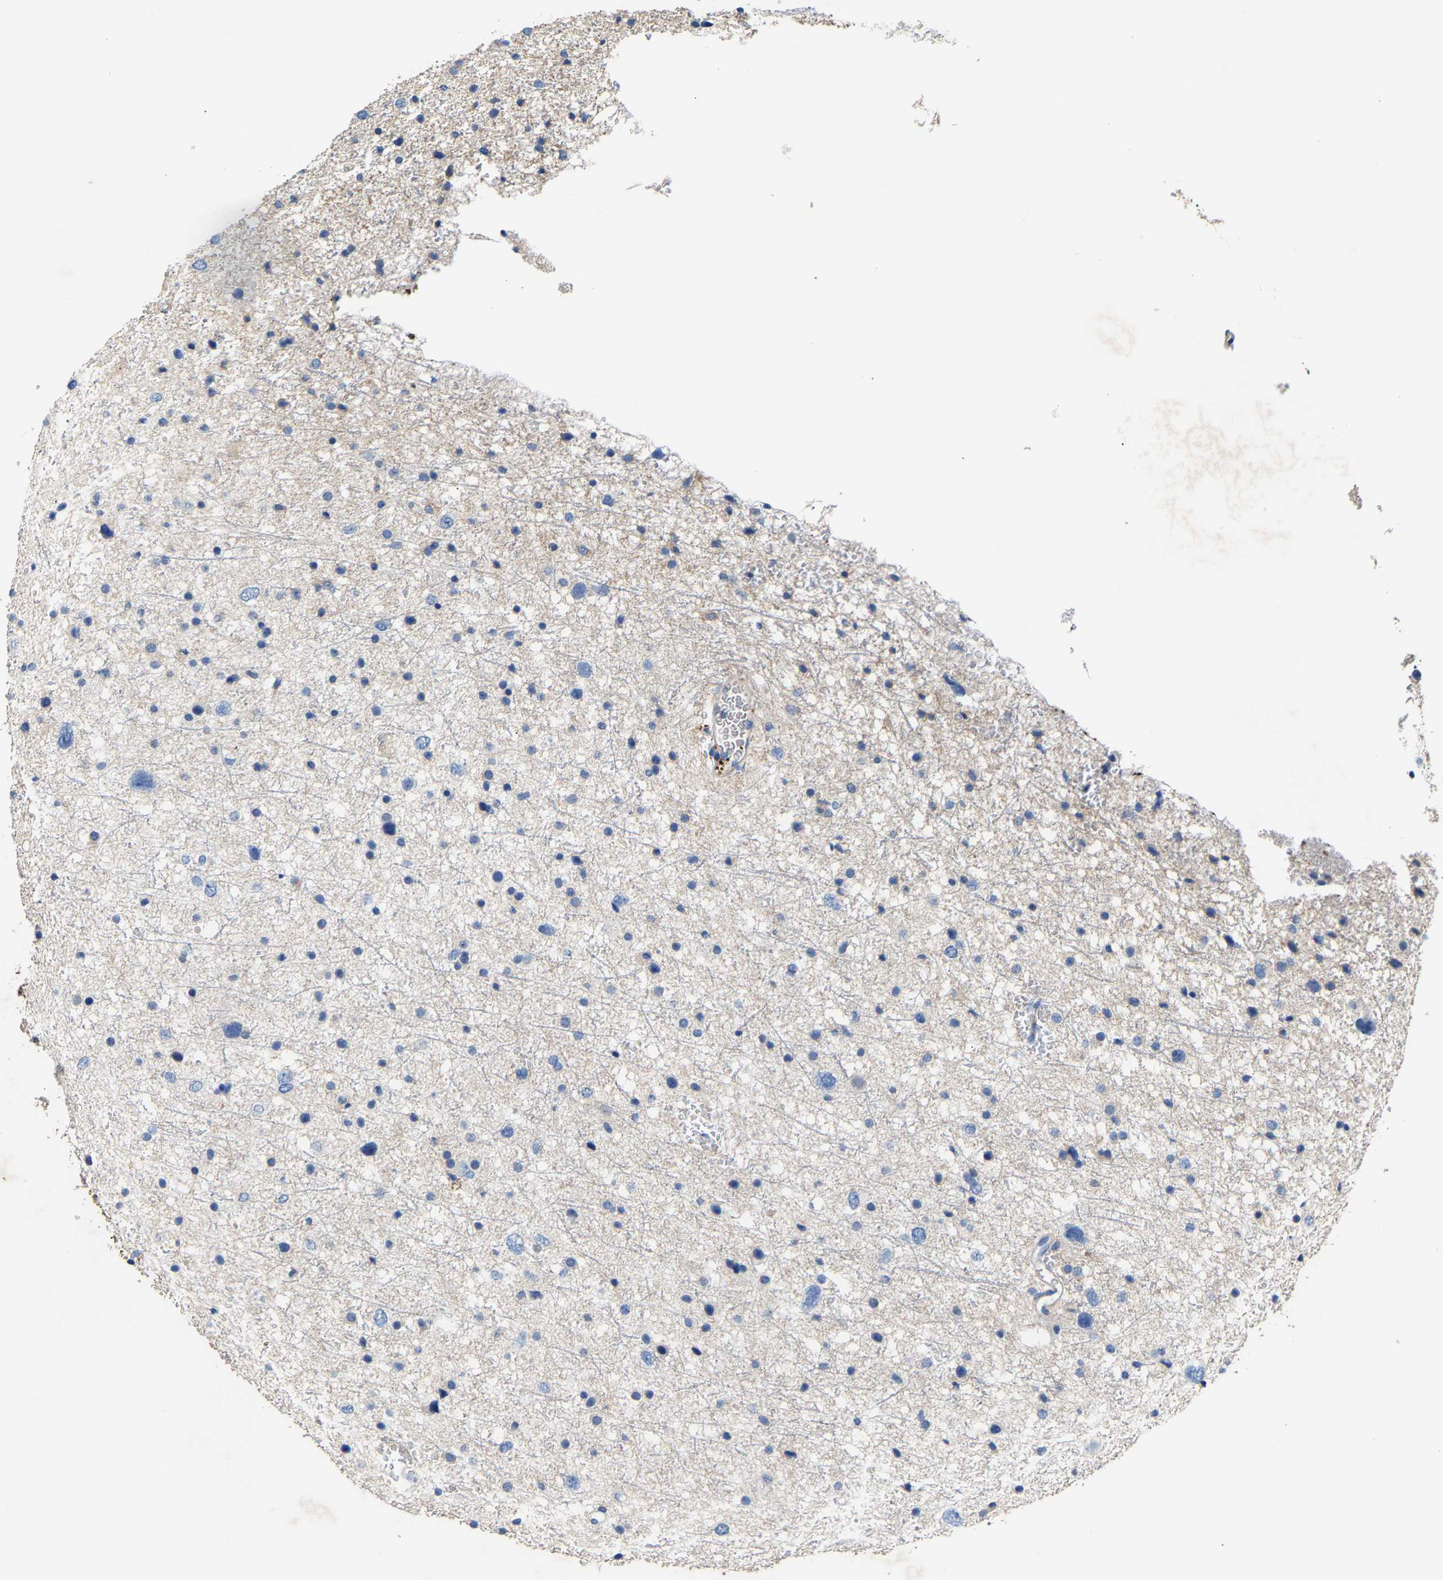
{"staining": {"intensity": "negative", "quantity": "none", "location": "none"}, "tissue": "glioma", "cell_type": "Tumor cells", "image_type": "cancer", "snomed": [{"axis": "morphology", "description": "Glioma, malignant, Low grade"}, {"axis": "topography", "description": "Brain"}], "caption": "Human low-grade glioma (malignant) stained for a protein using immunohistochemistry shows no expression in tumor cells.", "gene": "CCDC171", "patient": {"sex": "female", "age": 37}}